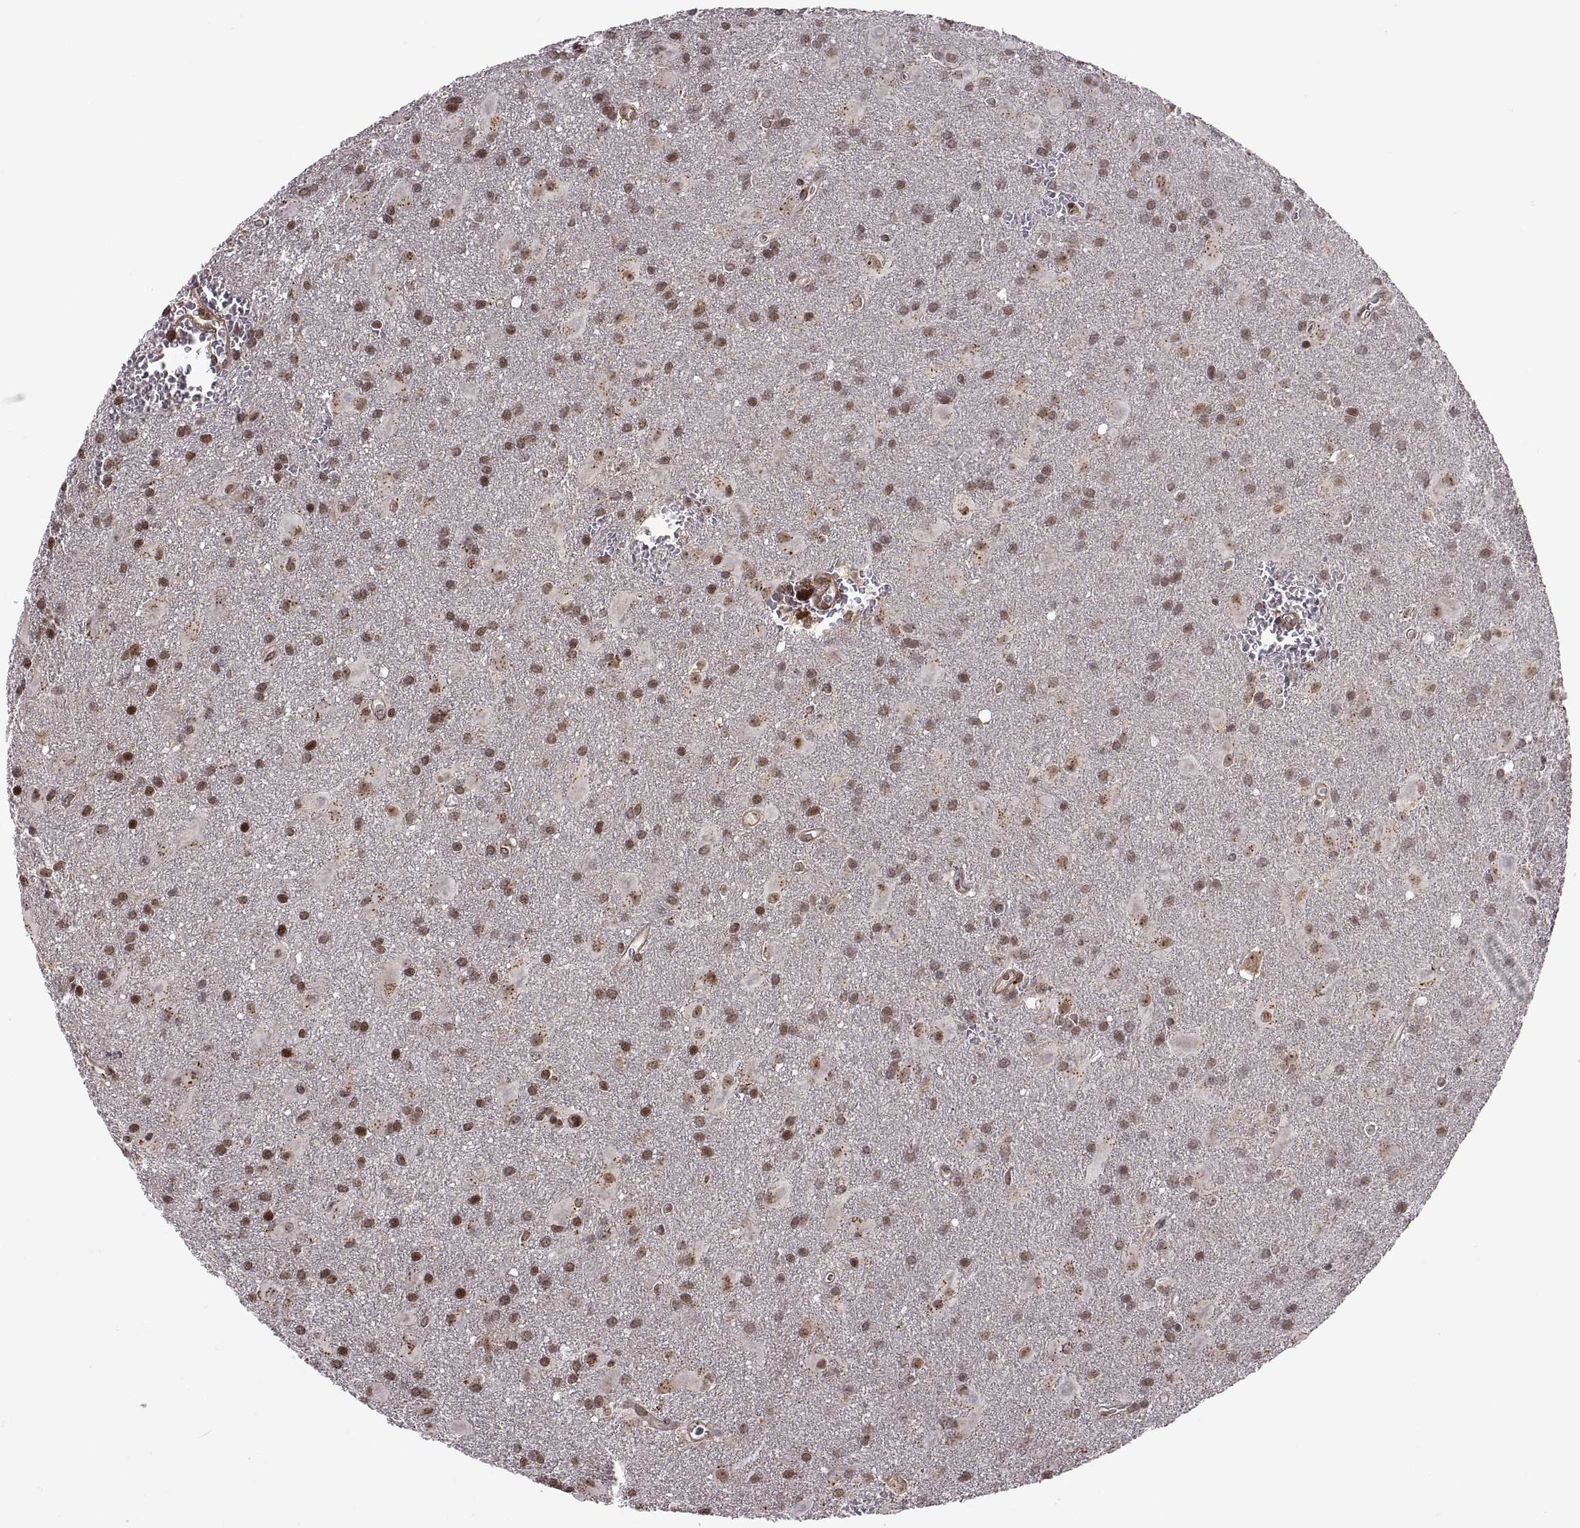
{"staining": {"intensity": "moderate", "quantity": ">75%", "location": "nuclear"}, "tissue": "glioma", "cell_type": "Tumor cells", "image_type": "cancer", "snomed": [{"axis": "morphology", "description": "Glioma, malignant, Low grade"}, {"axis": "topography", "description": "Brain"}], "caption": "Immunohistochemistry (IHC) histopathology image of glioma stained for a protein (brown), which reveals medium levels of moderate nuclear expression in approximately >75% of tumor cells.", "gene": "ARRB1", "patient": {"sex": "male", "age": 58}}